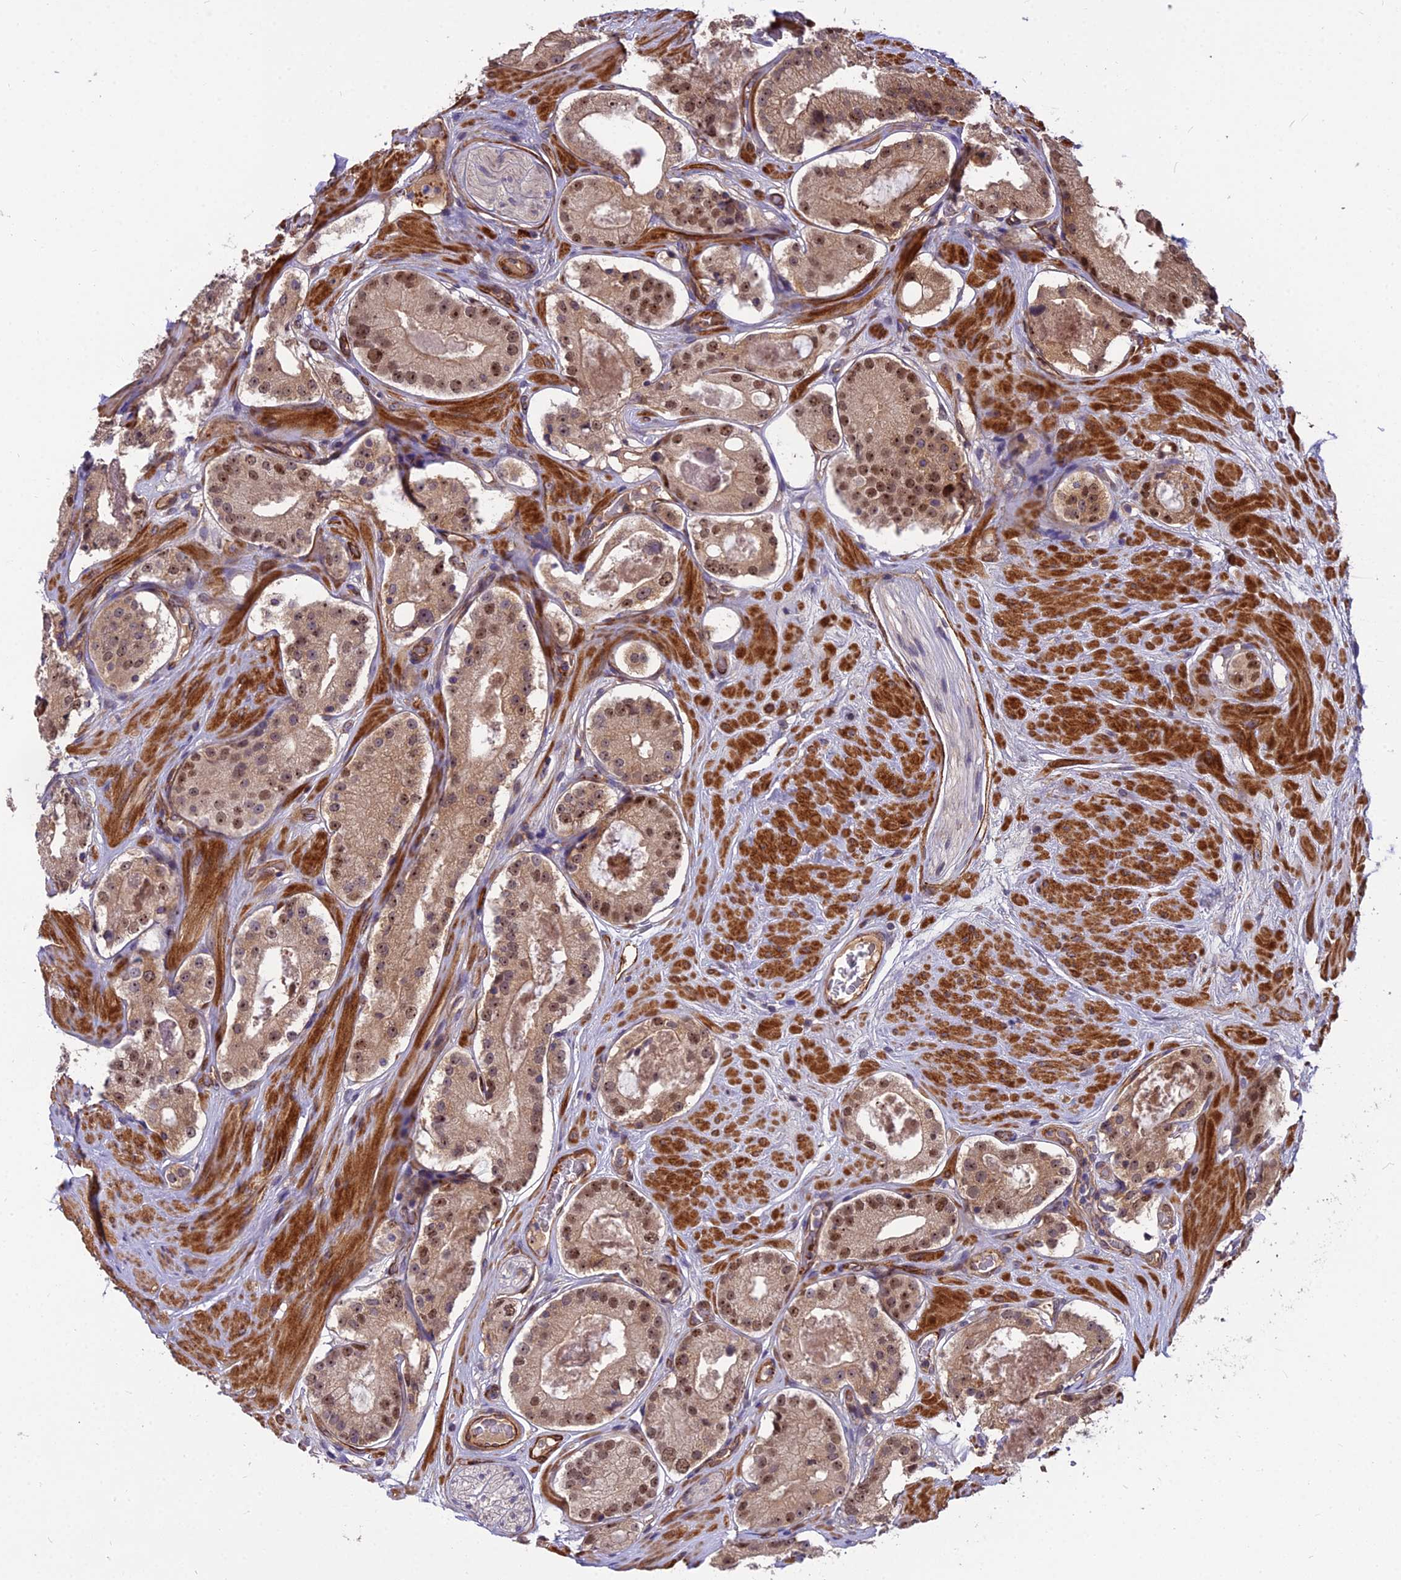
{"staining": {"intensity": "moderate", "quantity": ">75%", "location": "cytoplasmic/membranous,nuclear"}, "tissue": "prostate cancer", "cell_type": "Tumor cells", "image_type": "cancer", "snomed": [{"axis": "morphology", "description": "Adenocarcinoma, High grade"}, {"axis": "topography", "description": "Prostate"}], "caption": "Adenocarcinoma (high-grade) (prostate) stained for a protein exhibits moderate cytoplasmic/membranous and nuclear positivity in tumor cells. (DAB IHC with brightfield microscopy, high magnification).", "gene": "TCEA3", "patient": {"sex": "male", "age": 65}}